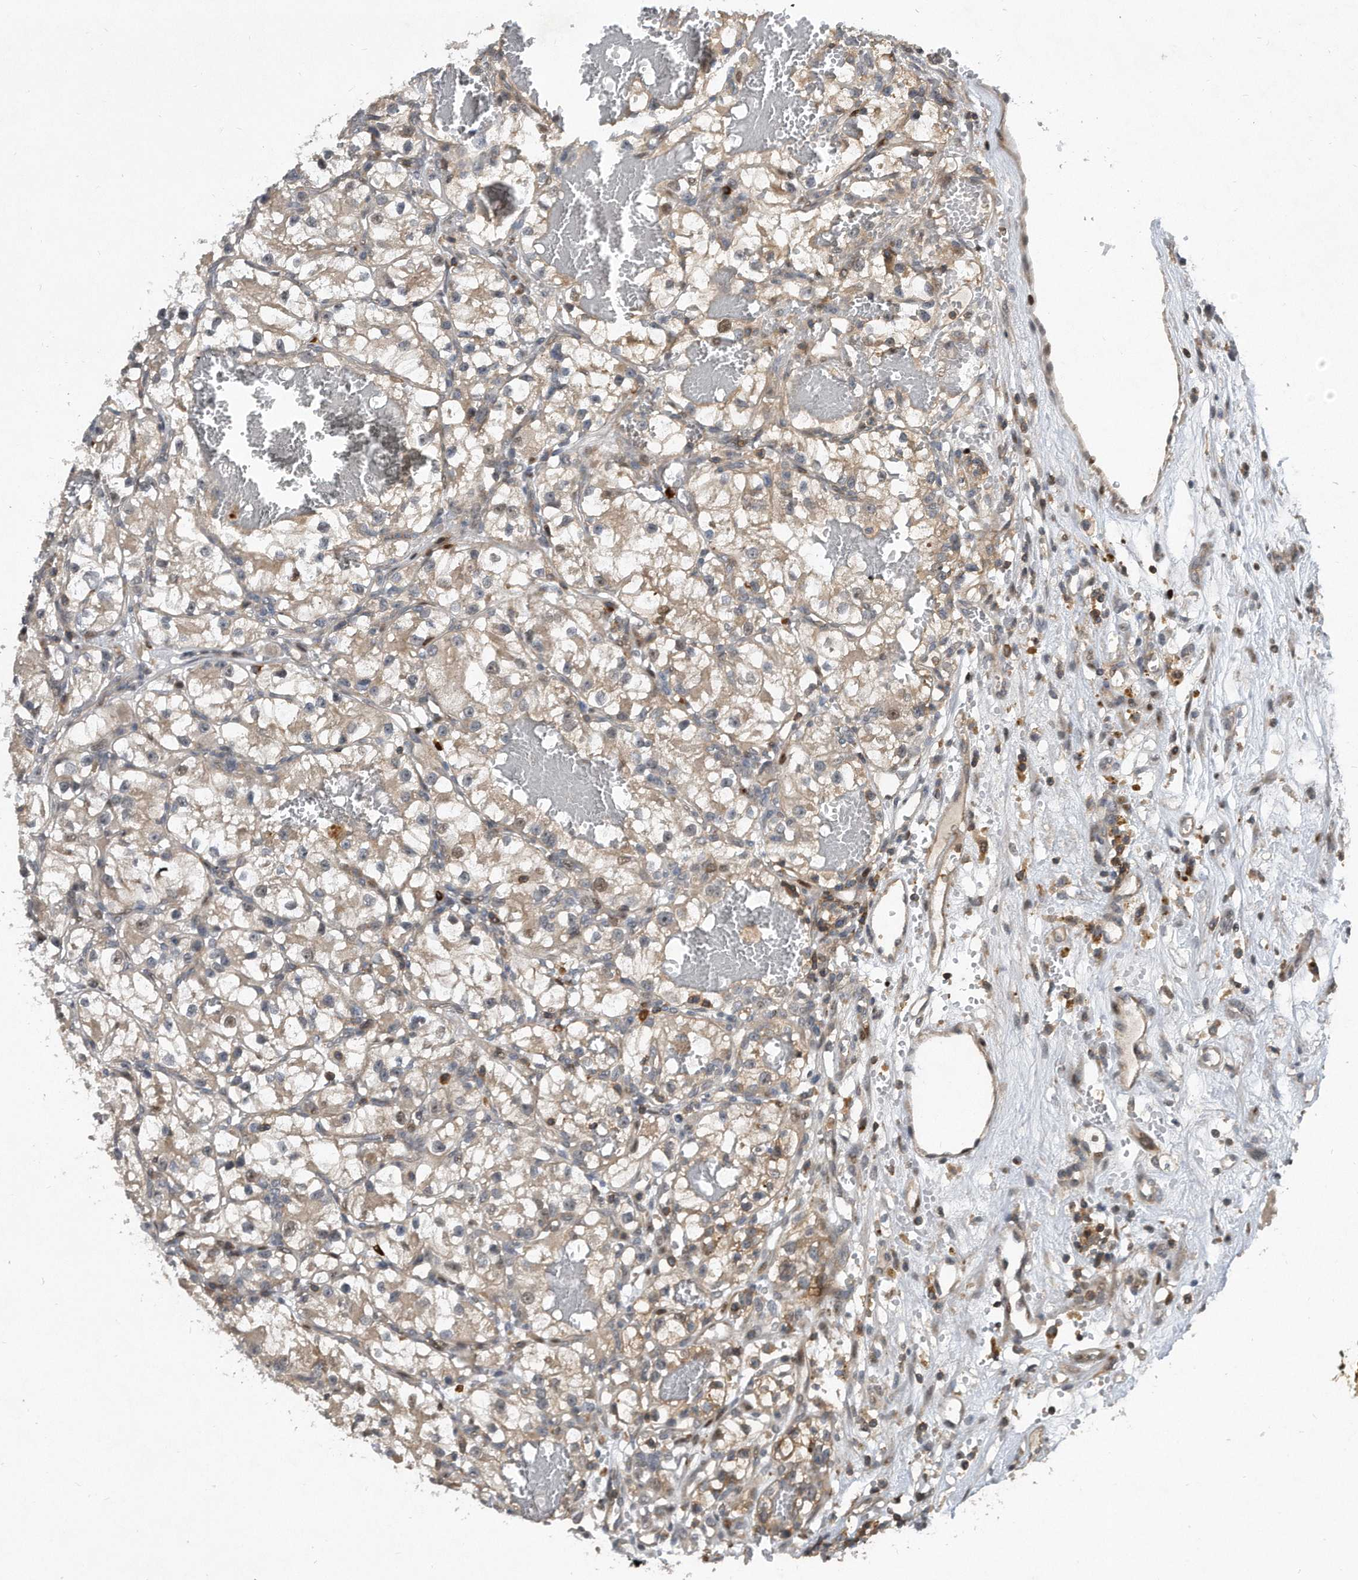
{"staining": {"intensity": "weak", "quantity": "25%-75%", "location": "cytoplasmic/membranous"}, "tissue": "renal cancer", "cell_type": "Tumor cells", "image_type": "cancer", "snomed": [{"axis": "morphology", "description": "Adenocarcinoma, NOS"}, {"axis": "topography", "description": "Kidney"}], "caption": "An image of human renal cancer (adenocarcinoma) stained for a protein demonstrates weak cytoplasmic/membranous brown staining in tumor cells.", "gene": "PGBD2", "patient": {"sex": "female", "age": 57}}